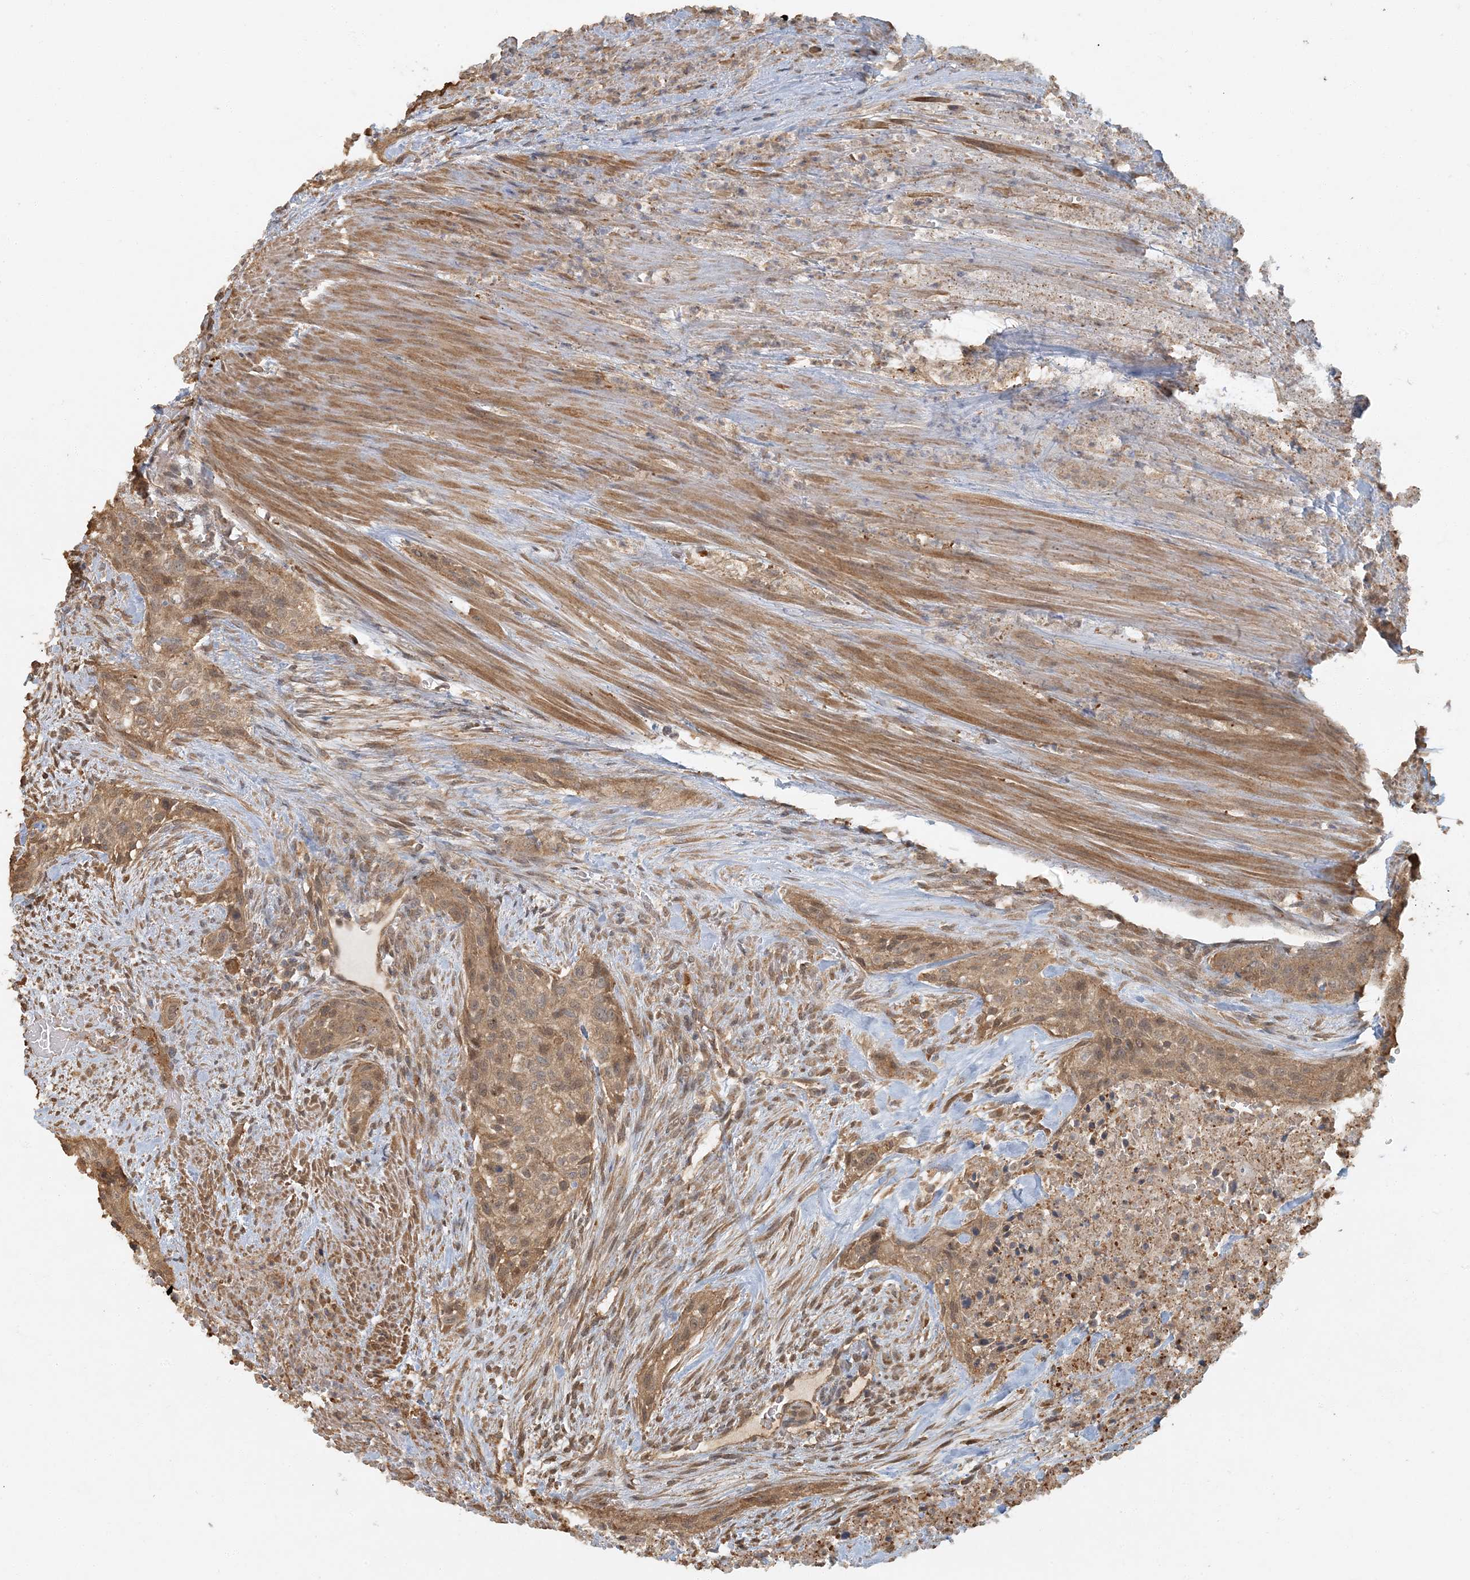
{"staining": {"intensity": "moderate", "quantity": ">75%", "location": "cytoplasmic/membranous"}, "tissue": "urothelial cancer", "cell_type": "Tumor cells", "image_type": "cancer", "snomed": [{"axis": "morphology", "description": "Urothelial carcinoma, High grade"}, {"axis": "topography", "description": "Urinary bladder"}], "caption": "There is medium levels of moderate cytoplasmic/membranous positivity in tumor cells of urothelial cancer, as demonstrated by immunohistochemical staining (brown color).", "gene": "AK9", "patient": {"sex": "male", "age": 35}}